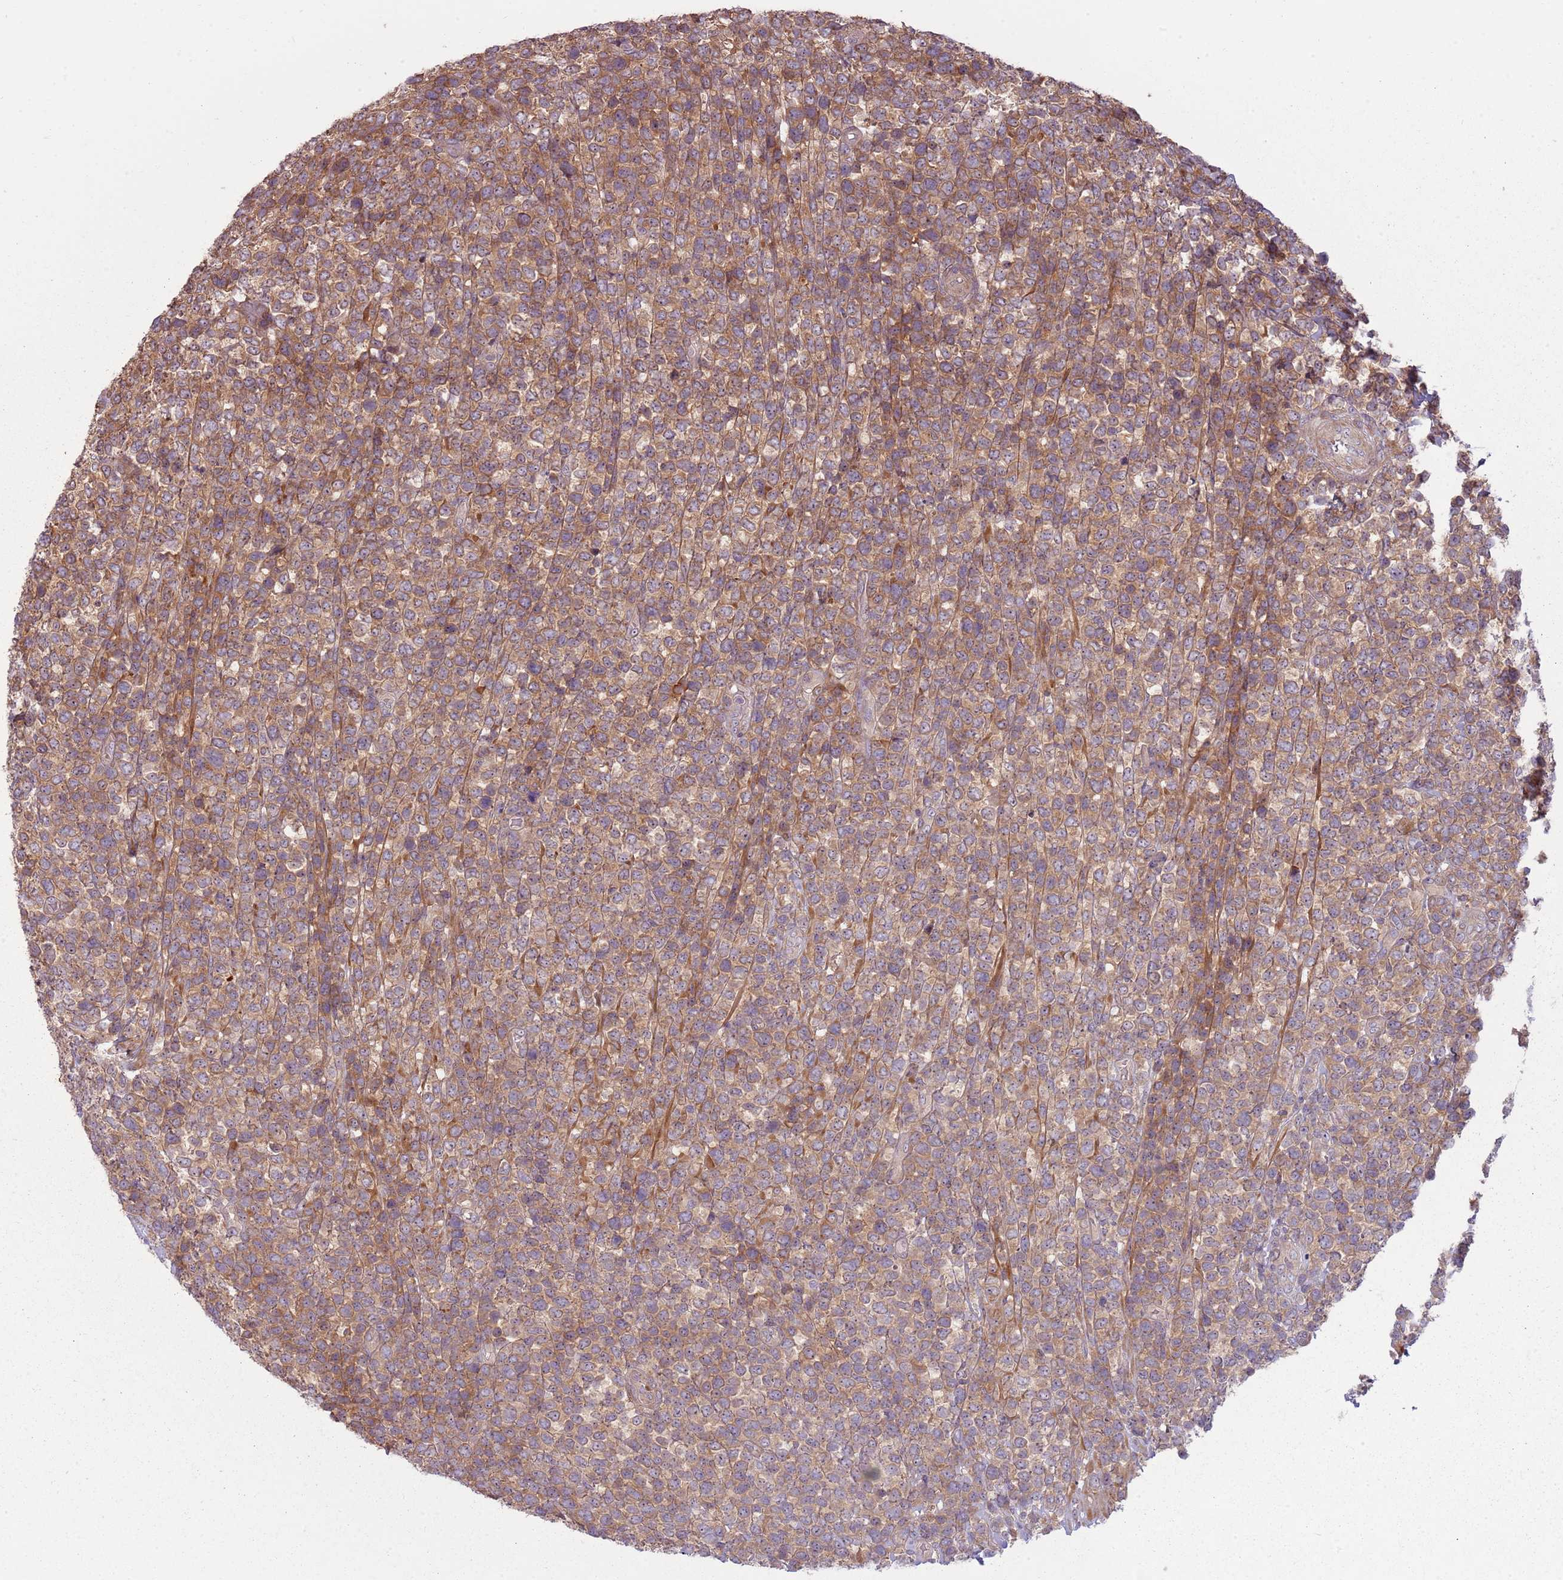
{"staining": {"intensity": "moderate", "quantity": ">75%", "location": "cytoplasmic/membranous"}, "tissue": "lymphoma", "cell_type": "Tumor cells", "image_type": "cancer", "snomed": [{"axis": "morphology", "description": "Malignant lymphoma, non-Hodgkin's type, High grade"}, {"axis": "topography", "description": "Soft tissue"}], "caption": "Protein staining exhibits moderate cytoplasmic/membranous expression in approximately >75% of tumor cells in malignant lymphoma, non-Hodgkin's type (high-grade). The staining was performed using DAB, with brown indicating positive protein expression. Nuclei are stained blue with hematoxylin.", "gene": "RPL21", "patient": {"sex": "female", "age": 56}}